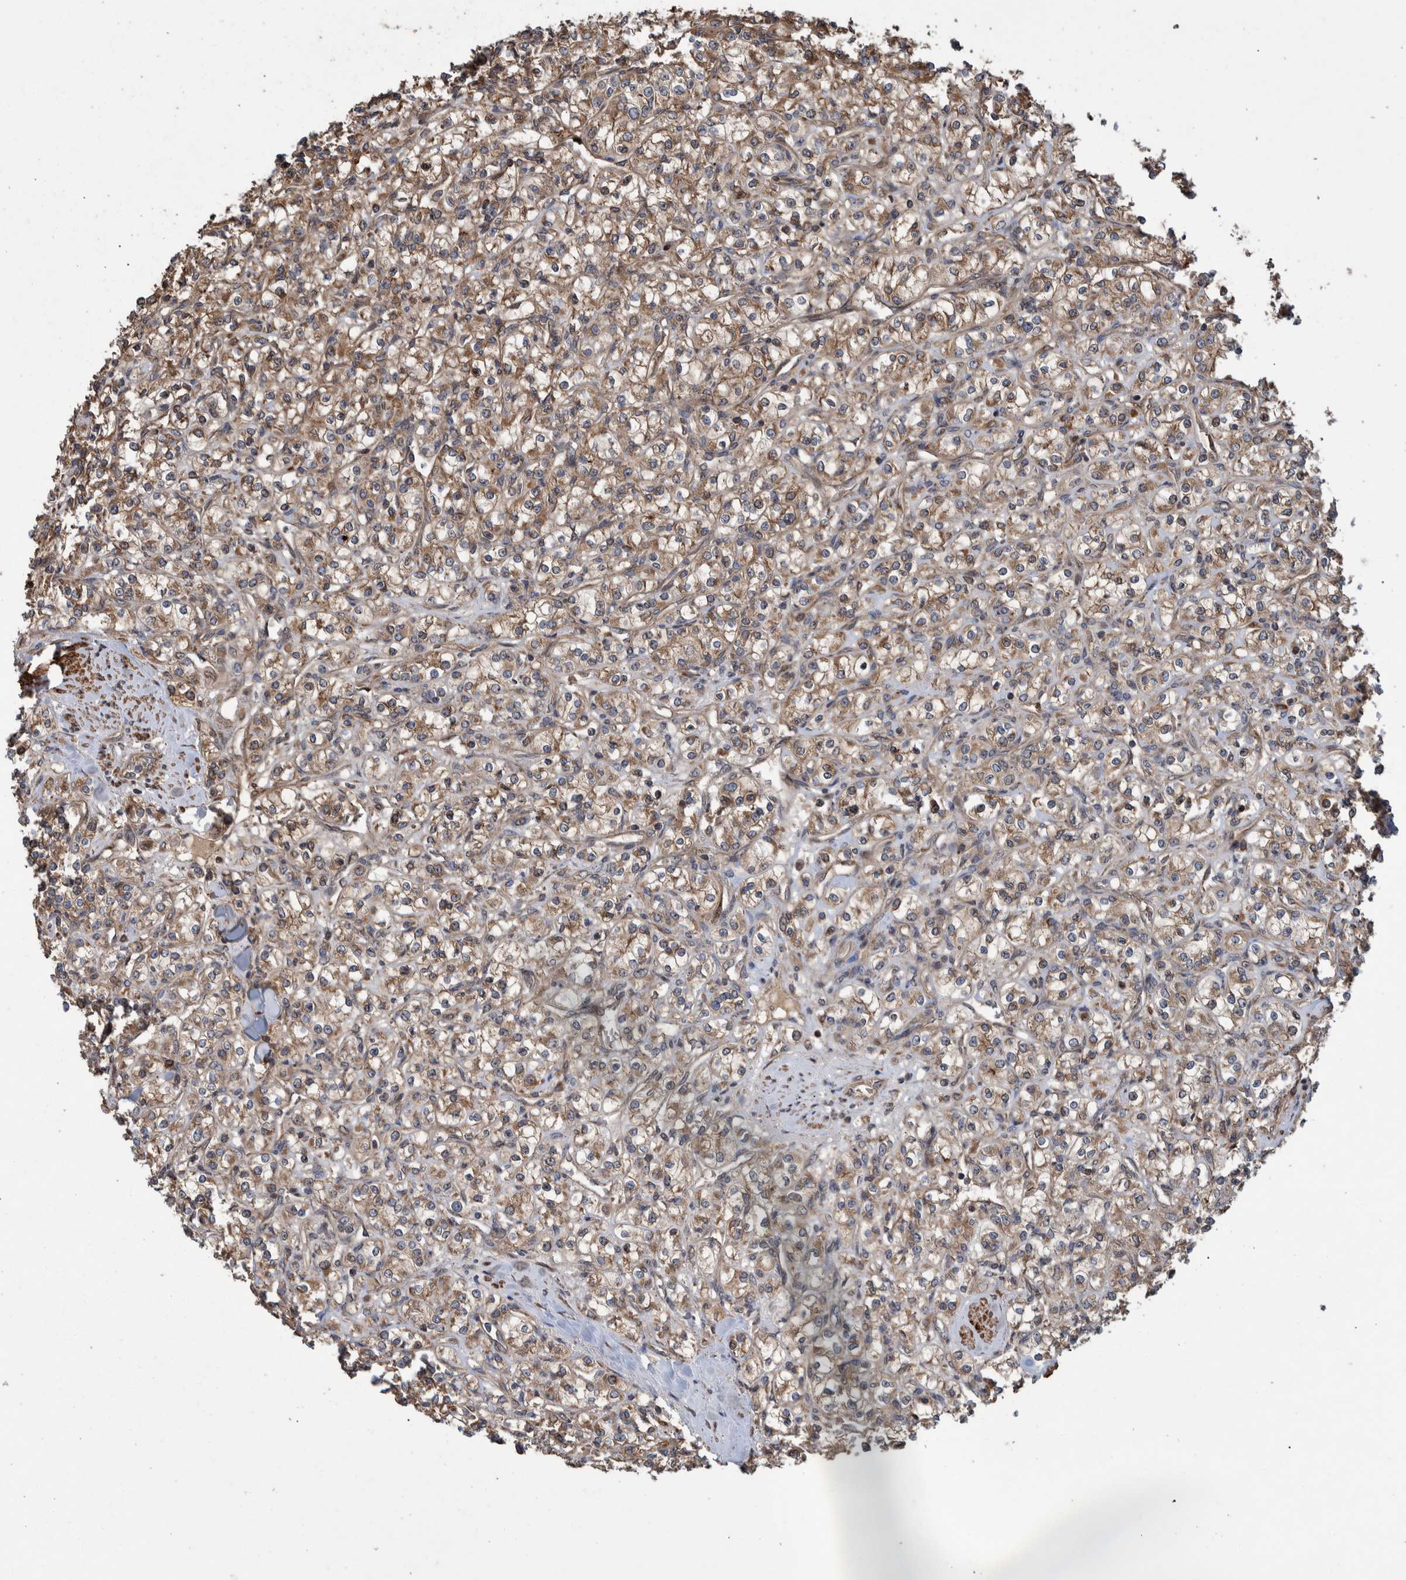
{"staining": {"intensity": "weak", "quantity": ">75%", "location": "cytoplasmic/membranous"}, "tissue": "renal cancer", "cell_type": "Tumor cells", "image_type": "cancer", "snomed": [{"axis": "morphology", "description": "Adenocarcinoma, NOS"}, {"axis": "topography", "description": "Kidney"}], "caption": "Human renal adenocarcinoma stained with a brown dye demonstrates weak cytoplasmic/membranous positive positivity in about >75% of tumor cells.", "gene": "B3GNTL1", "patient": {"sex": "male", "age": 77}}